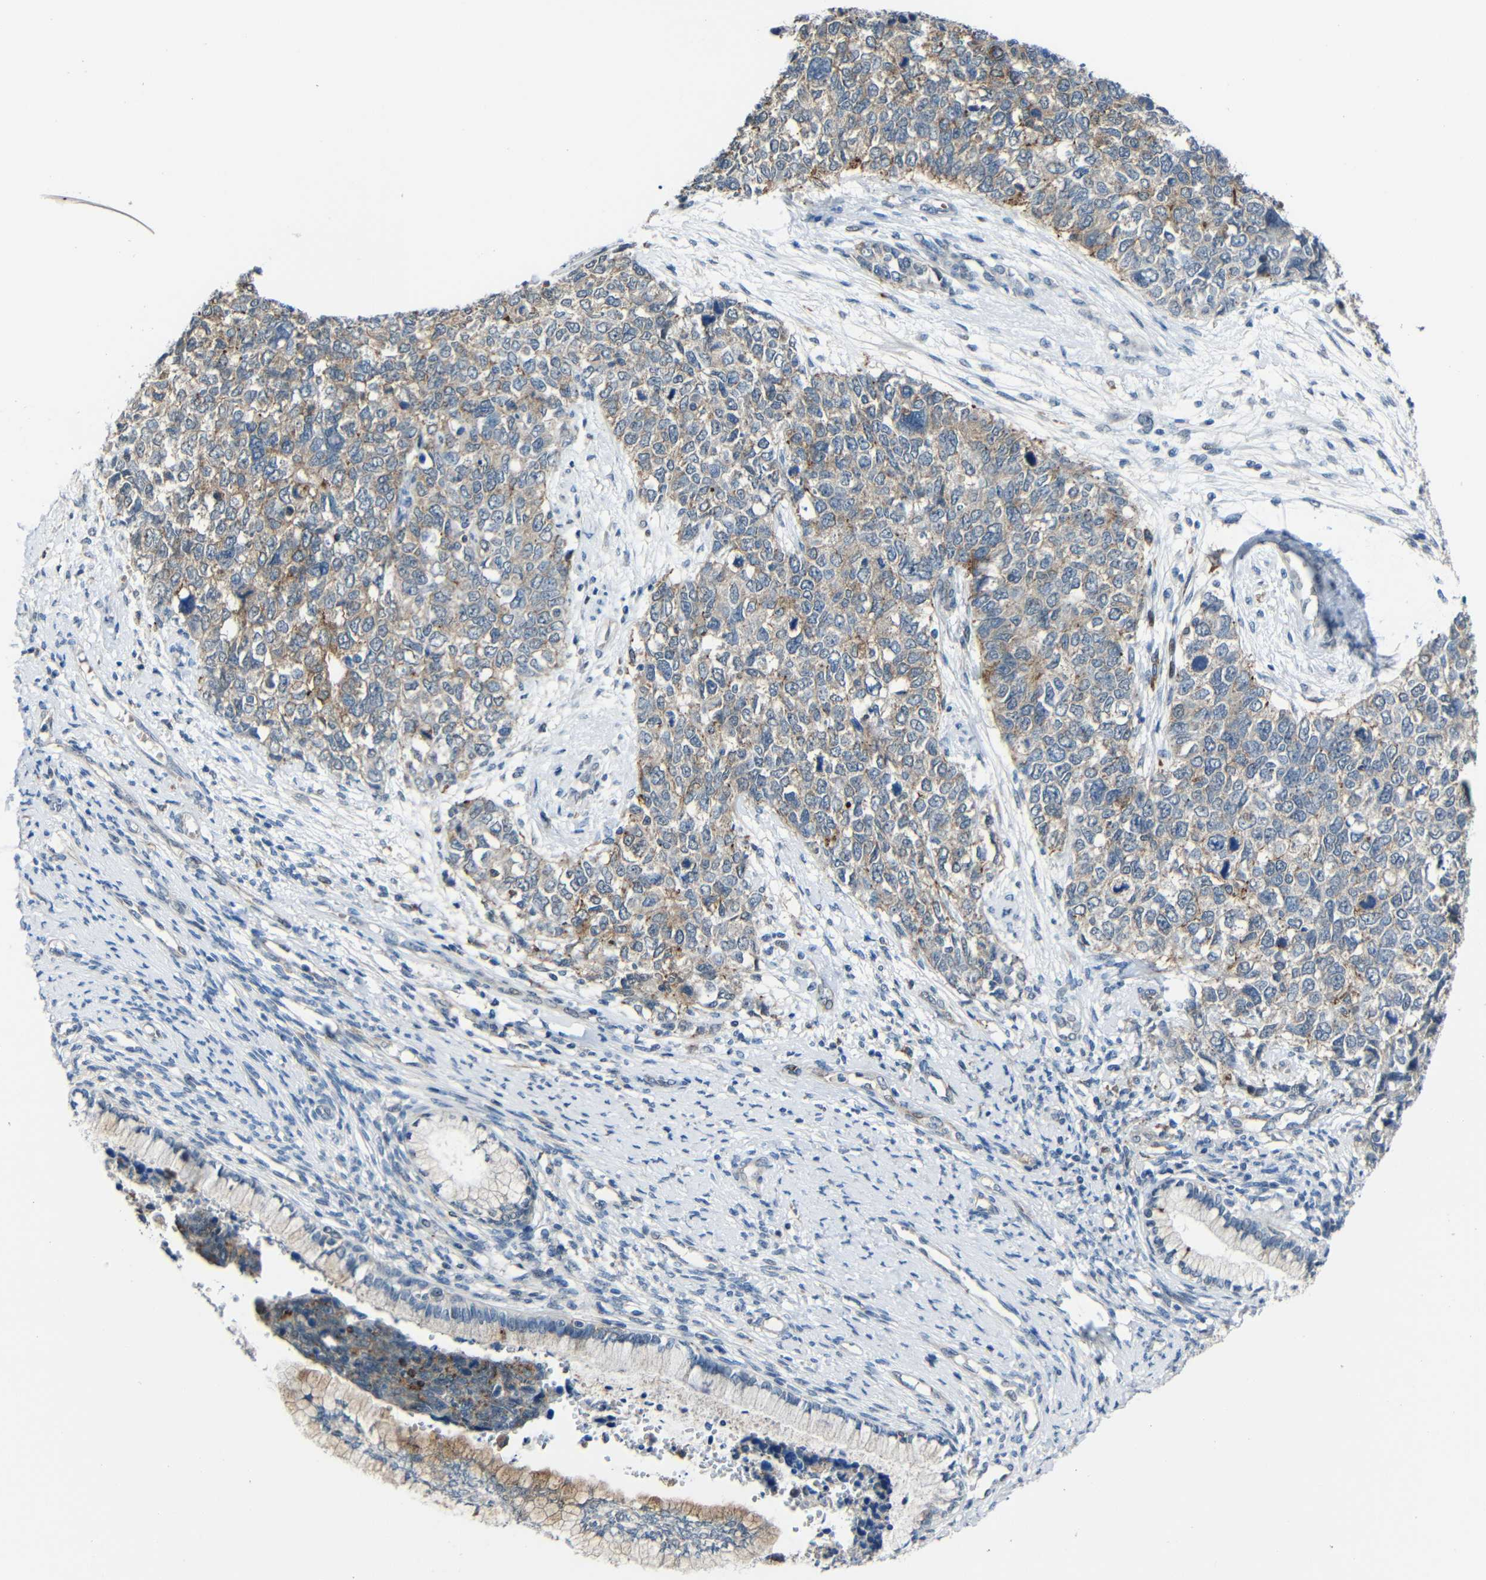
{"staining": {"intensity": "moderate", "quantity": ">75%", "location": "cytoplasmic/membranous"}, "tissue": "cervical cancer", "cell_type": "Tumor cells", "image_type": "cancer", "snomed": [{"axis": "morphology", "description": "Squamous cell carcinoma, NOS"}, {"axis": "topography", "description": "Cervix"}], "caption": "Cervical squamous cell carcinoma stained for a protein (brown) reveals moderate cytoplasmic/membranous positive positivity in approximately >75% of tumor cells.", "gene": "DNAJC5", "patient": {"sex": "female", "age": 63}}